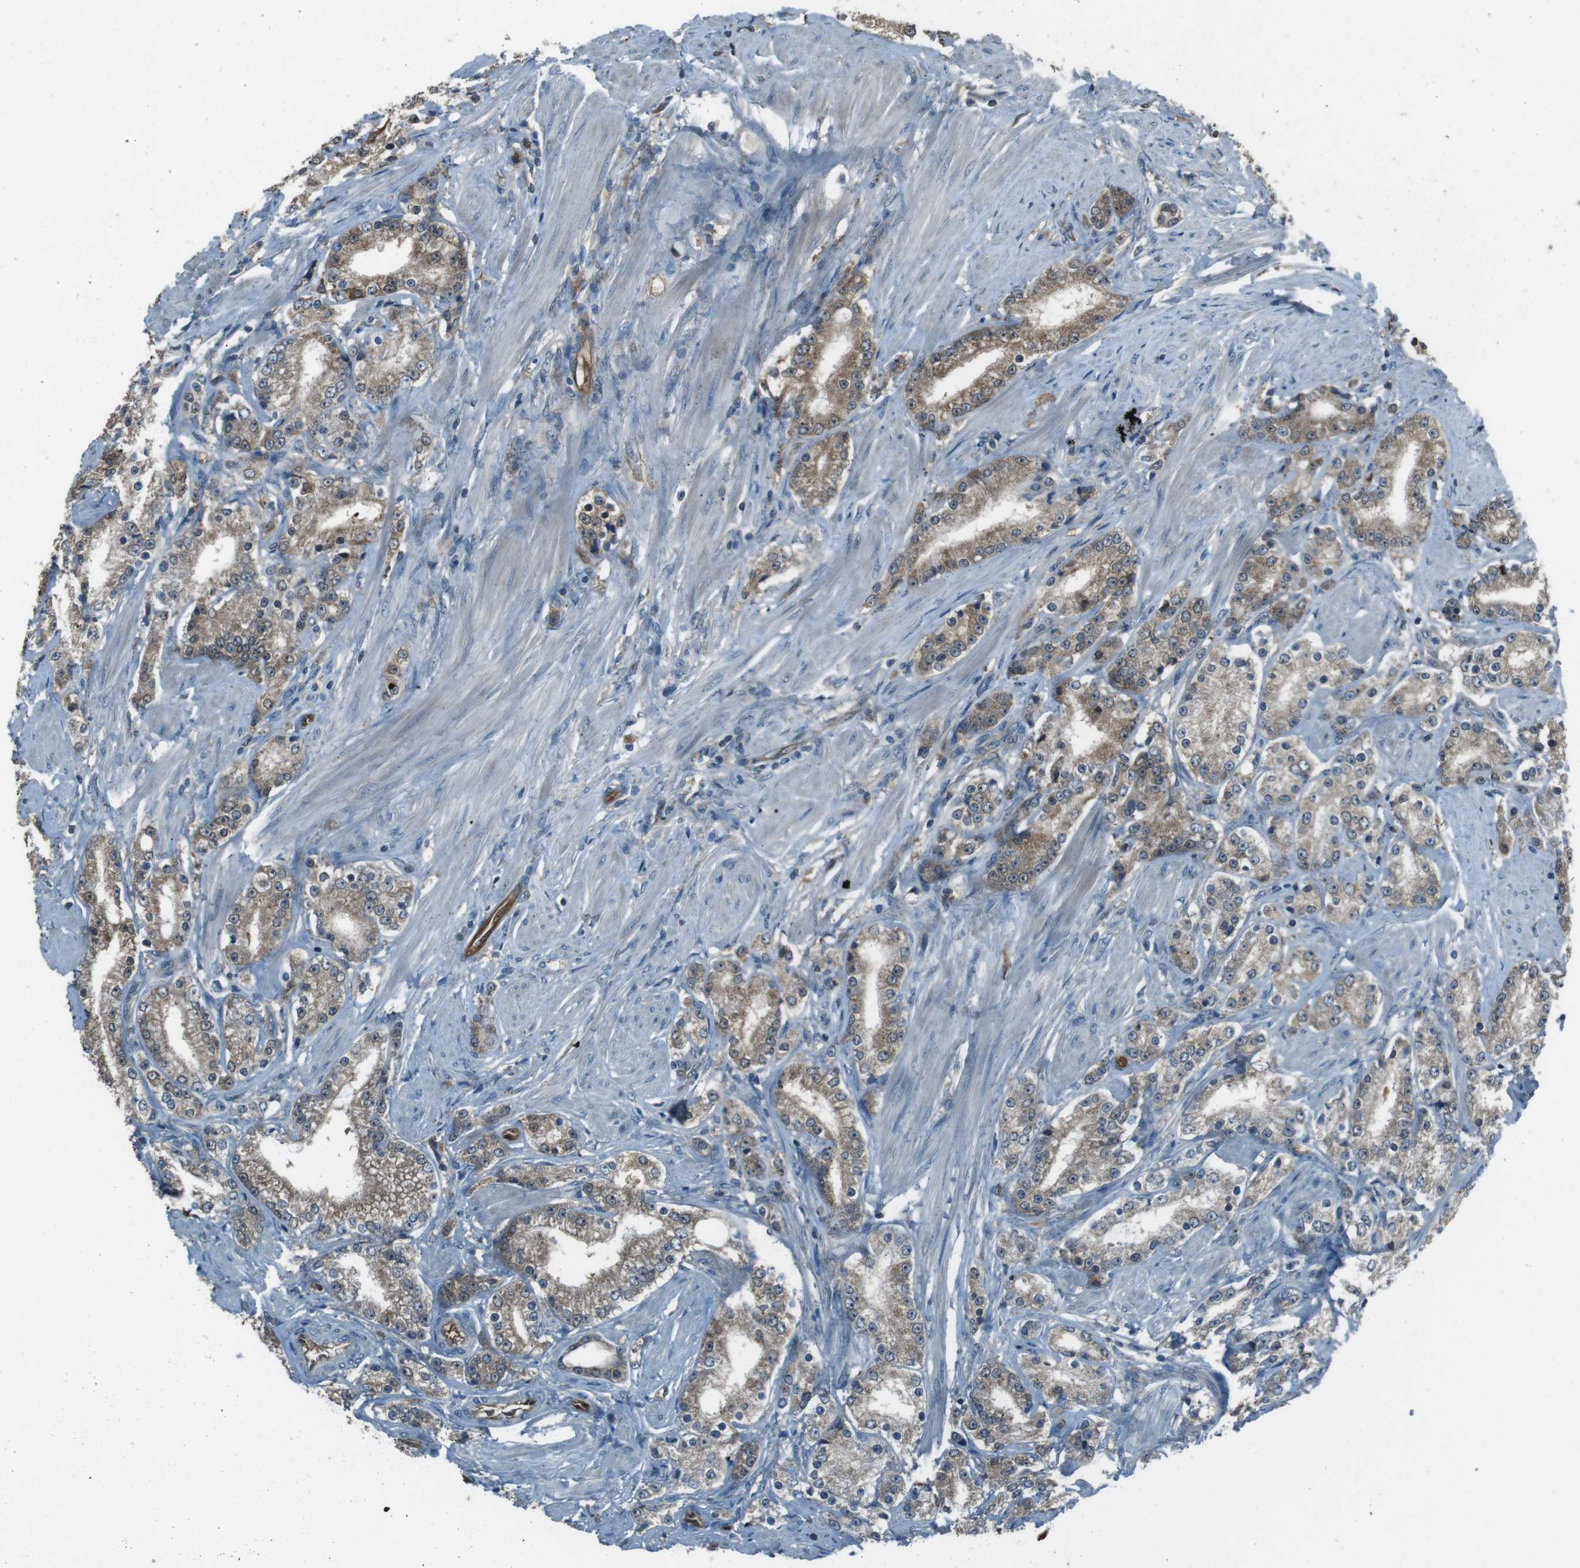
{"staining": {"intensity": "weak", "quantity": "<25%", "location": "cytoplasmic/membranous"}, "tissue": "prostate cancer", "cell_type": "Tumor cells", "image_type": "cancer", "snomed": [{"axis": "morphology", "description": "Adenocarcinoma, Low grade"}, {"axis": "topography", "description": "Prostate"}], "caption": "There is no significant expression in tumor cells of prostate cancer.", "gene": "MFAP3", "patient": {"sex": "male", "age": 63}}